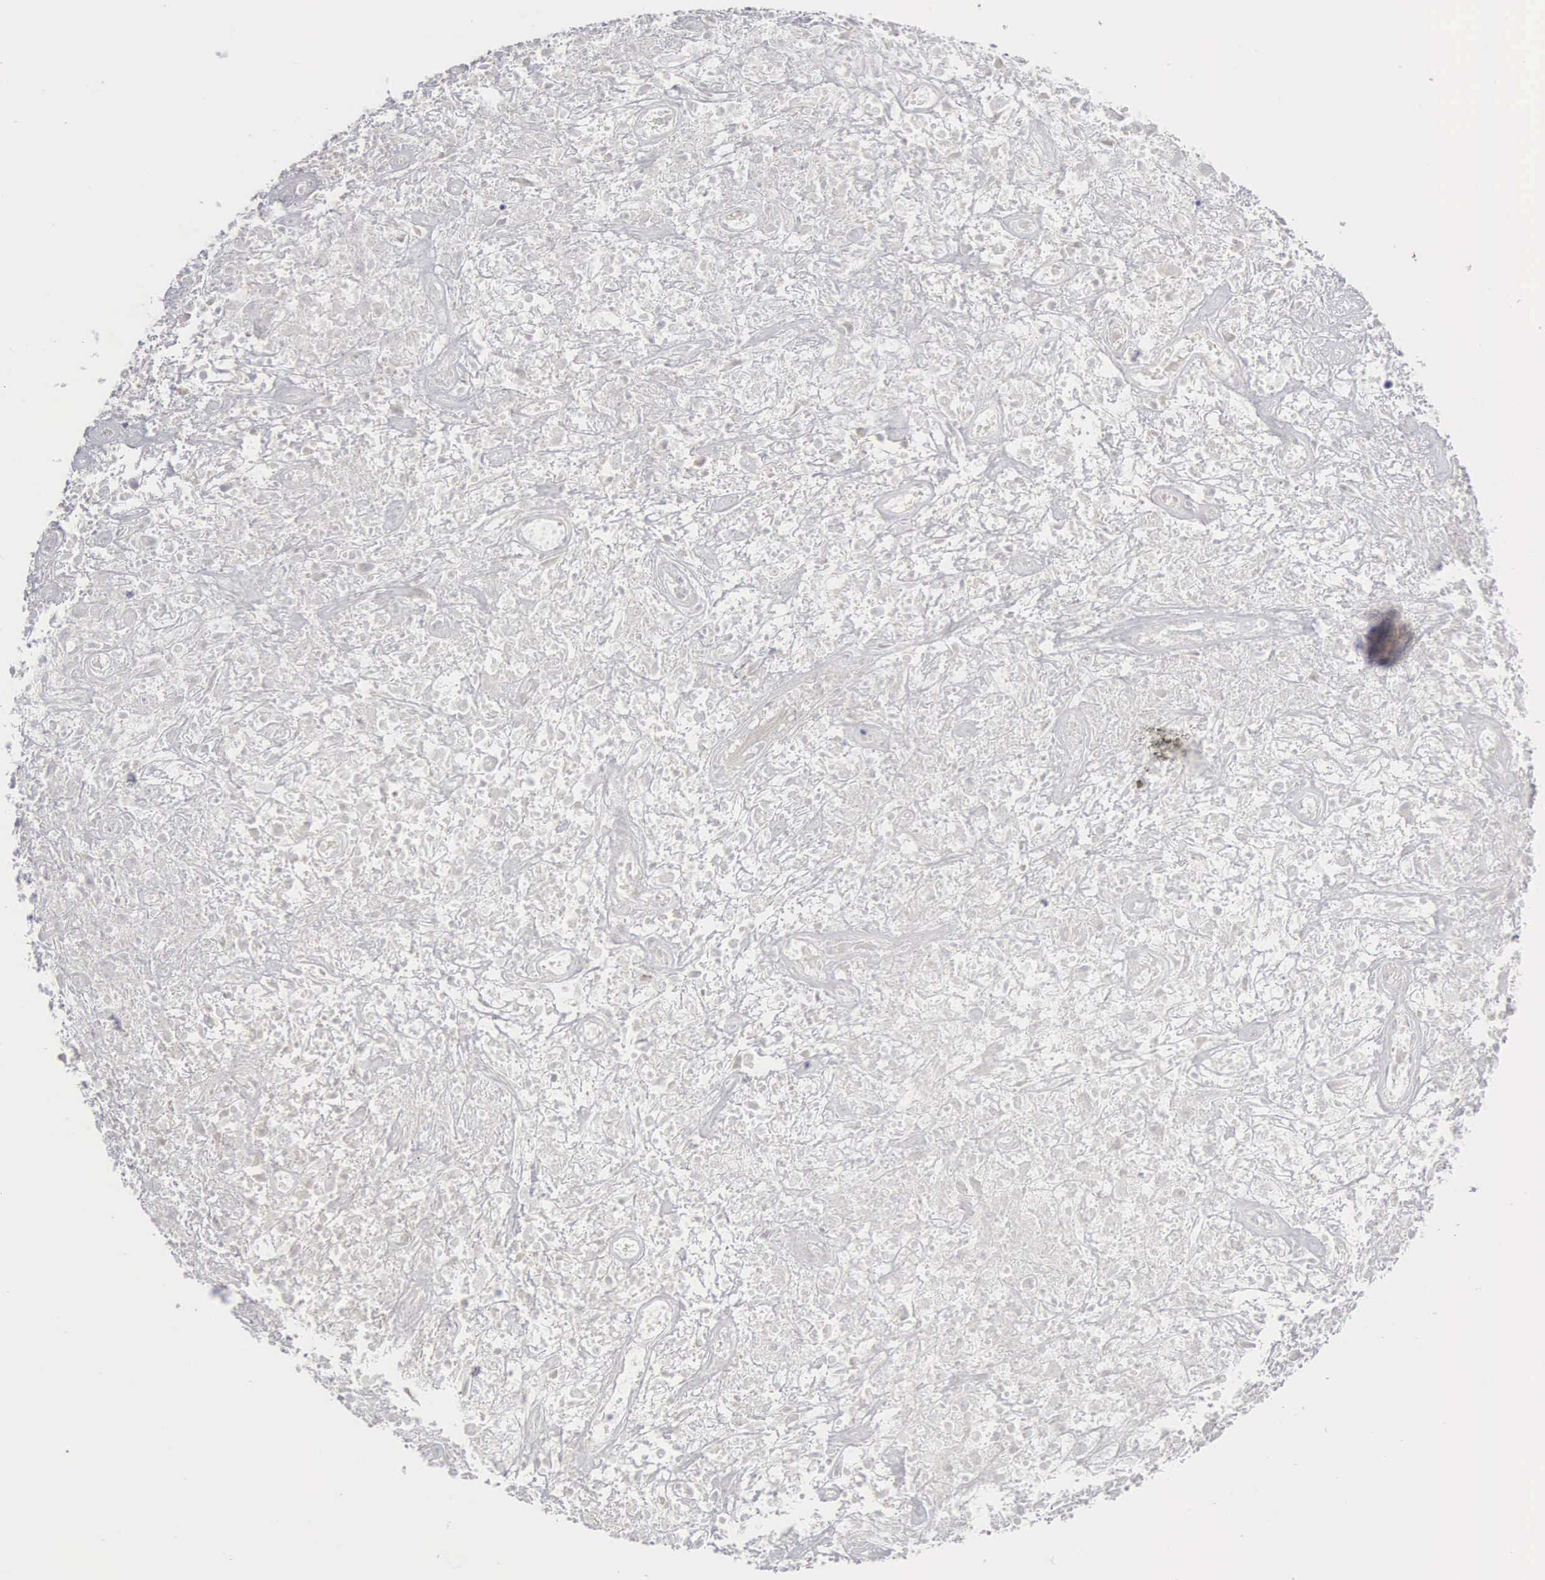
{"staining": {"intensity": "negative", "quantity": "none", "location": "none"}, "tissue": "lymphoma", "cell_type": "Tumor cells", "image_type": "cancer", "snomed": [{"axis": "morphology", "description": "Hodgkin's disease, NOS"}, {"axis": "topography", "description": "Lymph node"}], "caption": "Tumor cells show no significant staining in lymphoma.", "gene": "ELFN2", "patient": {"sex": "male", "age": 46}}